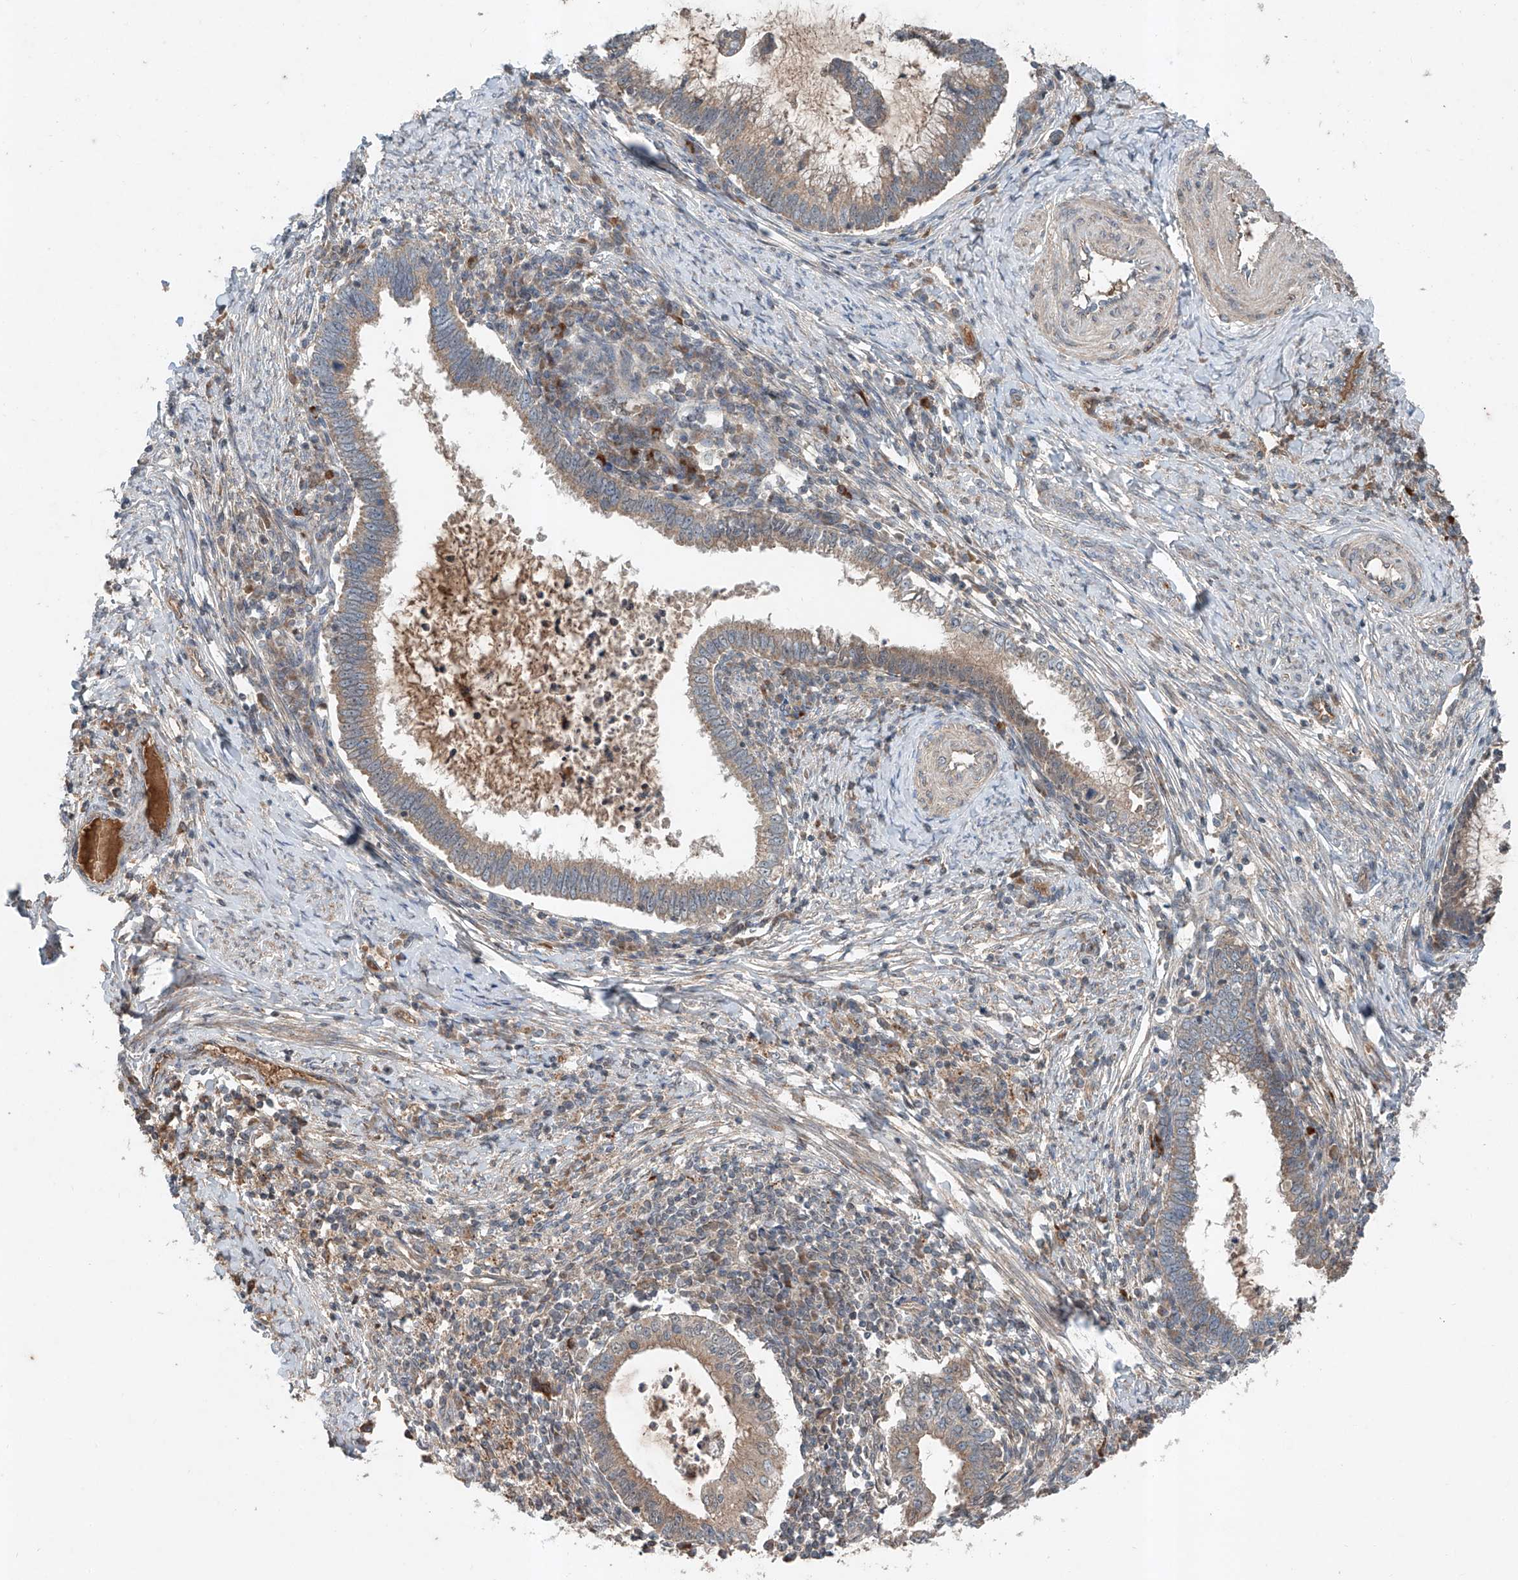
{"staining": {"intensity": "weak", "quantity": ">75%", "location": "cytoplasmic/membranous"}, "tissue": "cervical cancer", "cell_type": "Tumor cells", "image_type": "cancer", "snomed": [{"axis": "morphology", "description": "Adenocarcinoma, NOS"}, {"axis": "topography", "description": "Cervix"}], "caption": "Weak cytoplasmic/membranous expression for a protein is present in about >75% of tumor cells of cervical cancer using IHC.", "gene": "ADAM23", "patient": {"sex": "female", "age": 36}}